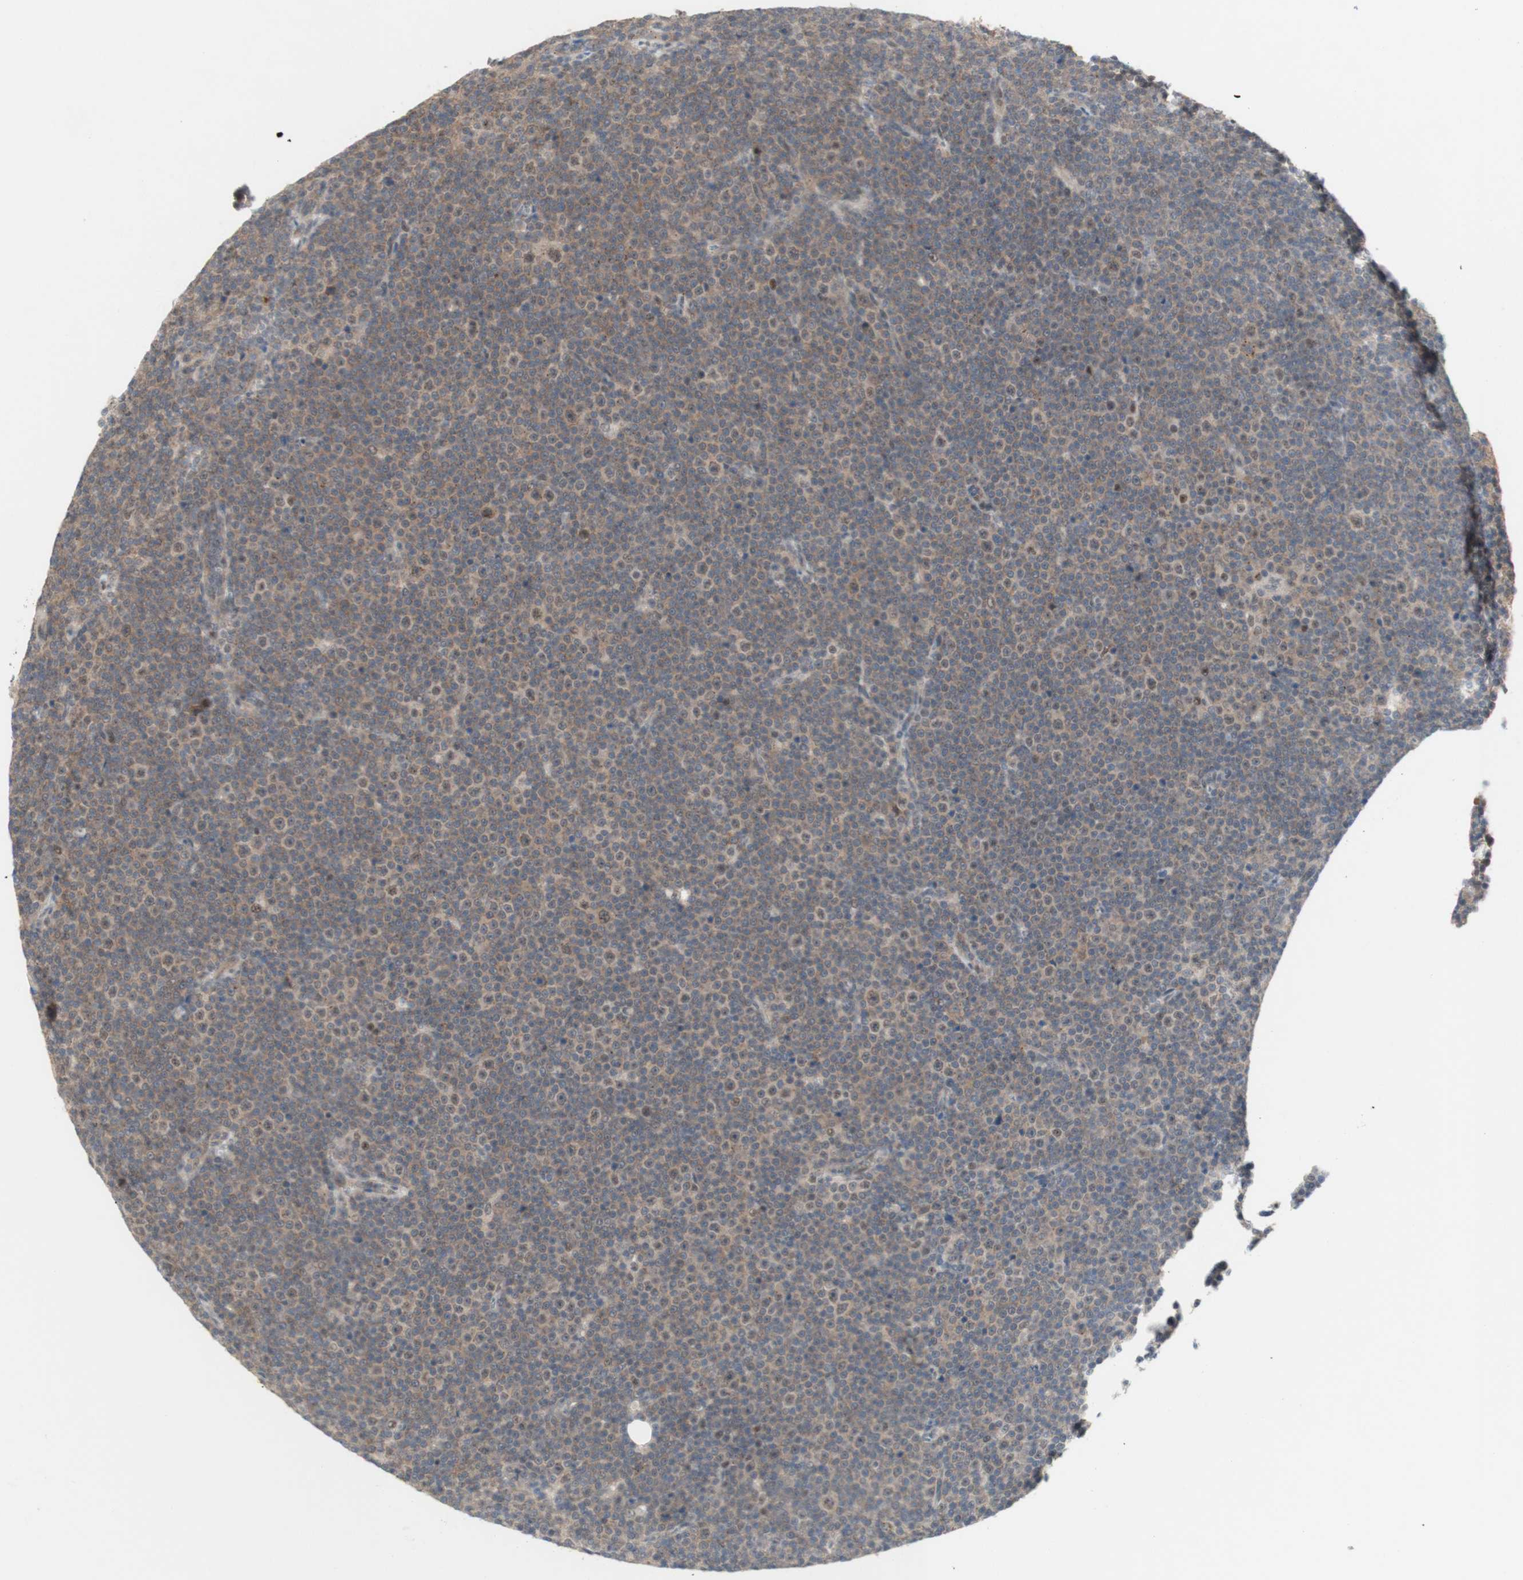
{"staining": {"intensity": "weak", "quantity": "25%-75%", "location": "nuclear"}, "tissue": "lymphoma", "cell_type": "Tumor cells", "image_type": "cancer", "snomed": [{"axis": "morphology", "description": "Malignant lymphoma, non-Hodgkin's type, Low grade"}, {"axis": "topography", "description": "Lymph node"}], "caption": "Approximately 25%-75% of tumor cells in lymphoma exhibit weak nuclear protein staining as visualized by brown immunohistochemical staining.", "gene": "CYLD", "patient": {"sex": "female", "age": 67}}